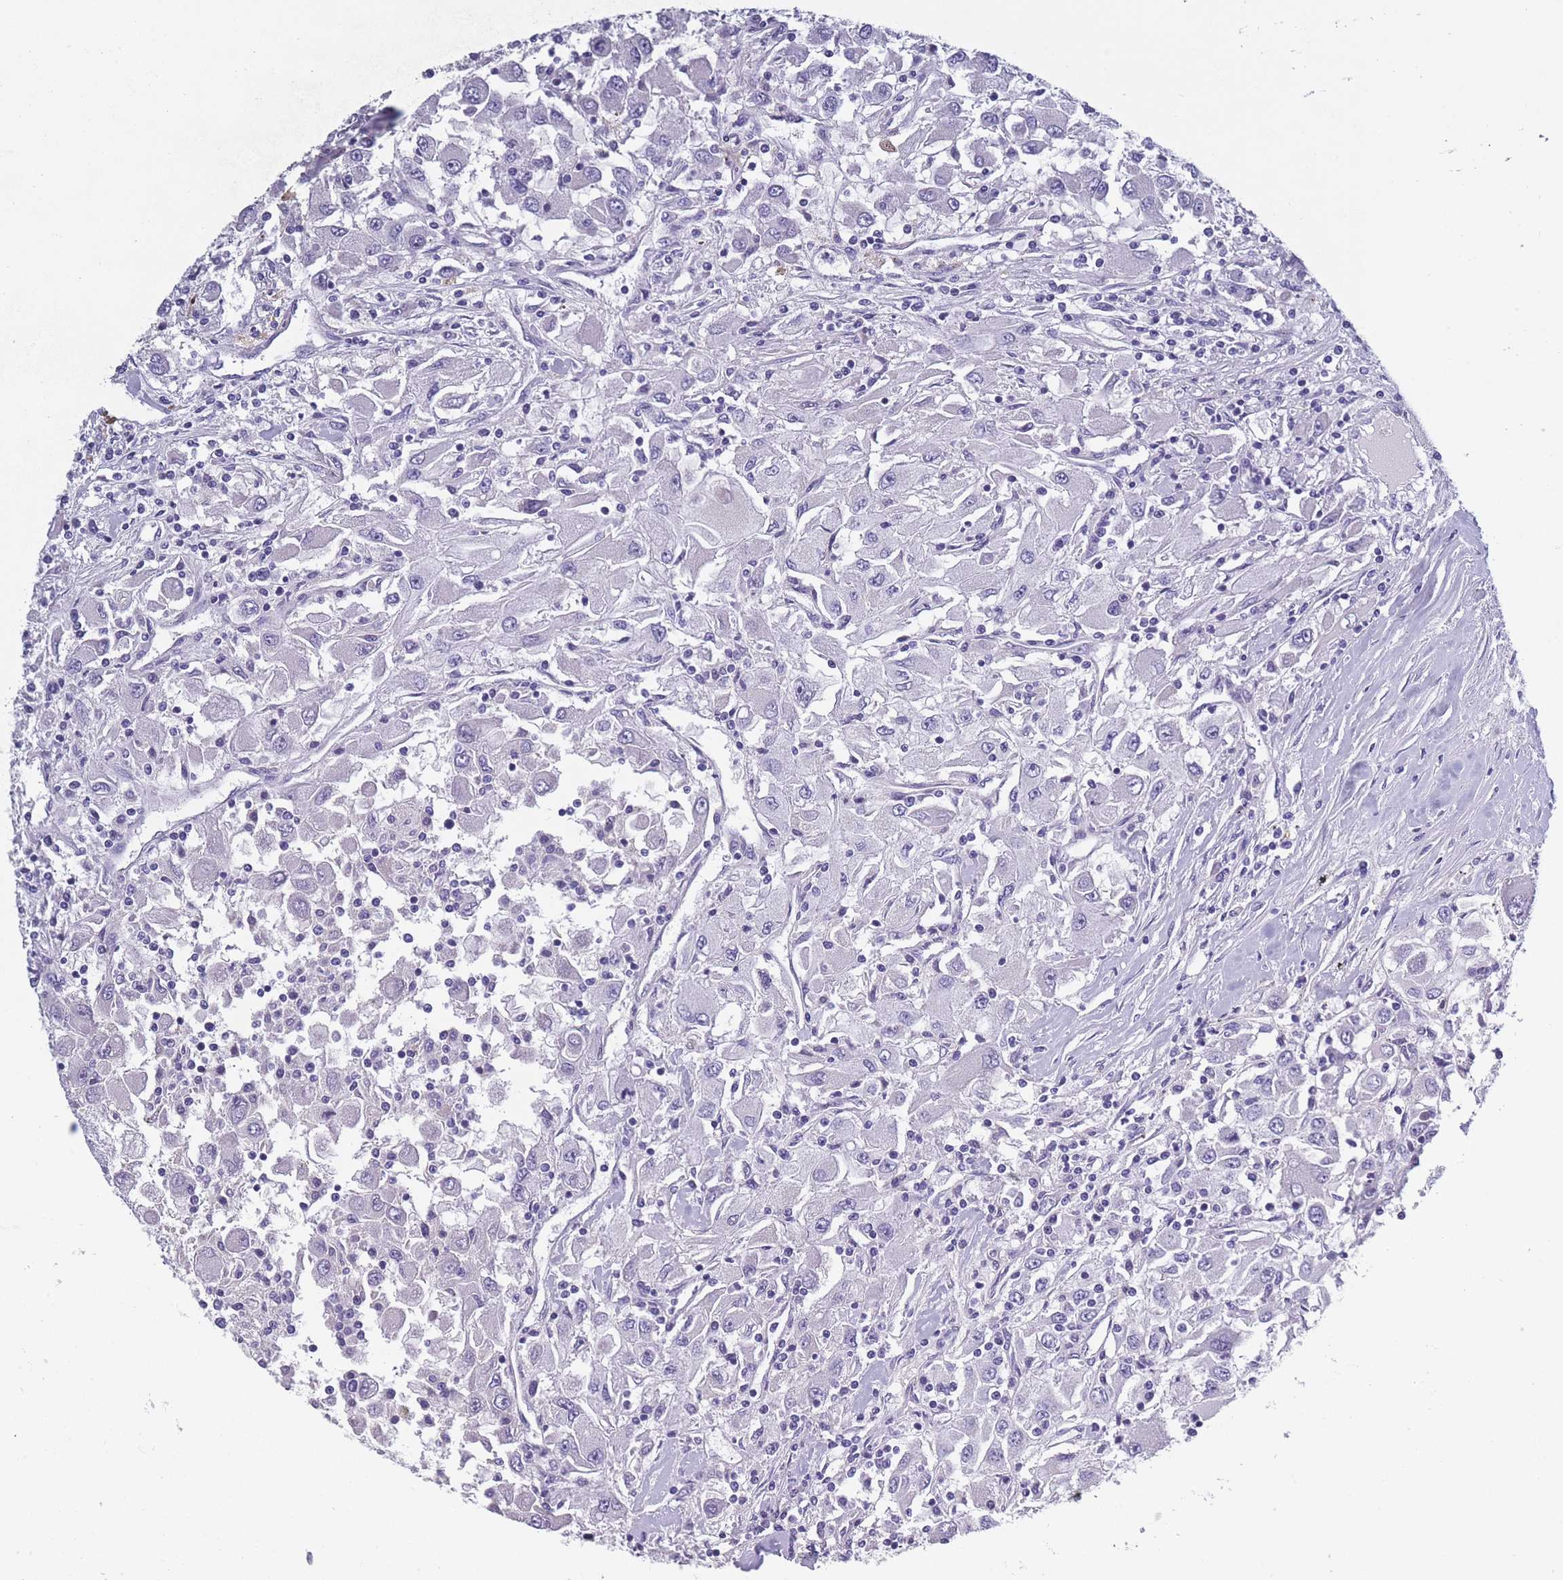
{"staining": {"intensity": "negative", "quantity": "none", "location": "none"}, "tissue": "renal cancer", "cell_type": "Tumor cells", "image_type": "cancer", "snomed": [{"axis": "morphology", "description": "Adenocarcinoma, NOS"}, {"axis": "topography", "description": "Kidney"}], "caption": "This is an IHC photomicrograph of renal cancer (adenocarcinoma). There is no expression in tumor cells.", "gene": "OR4C5", "patient": {"sex": "female", "age": 67}}